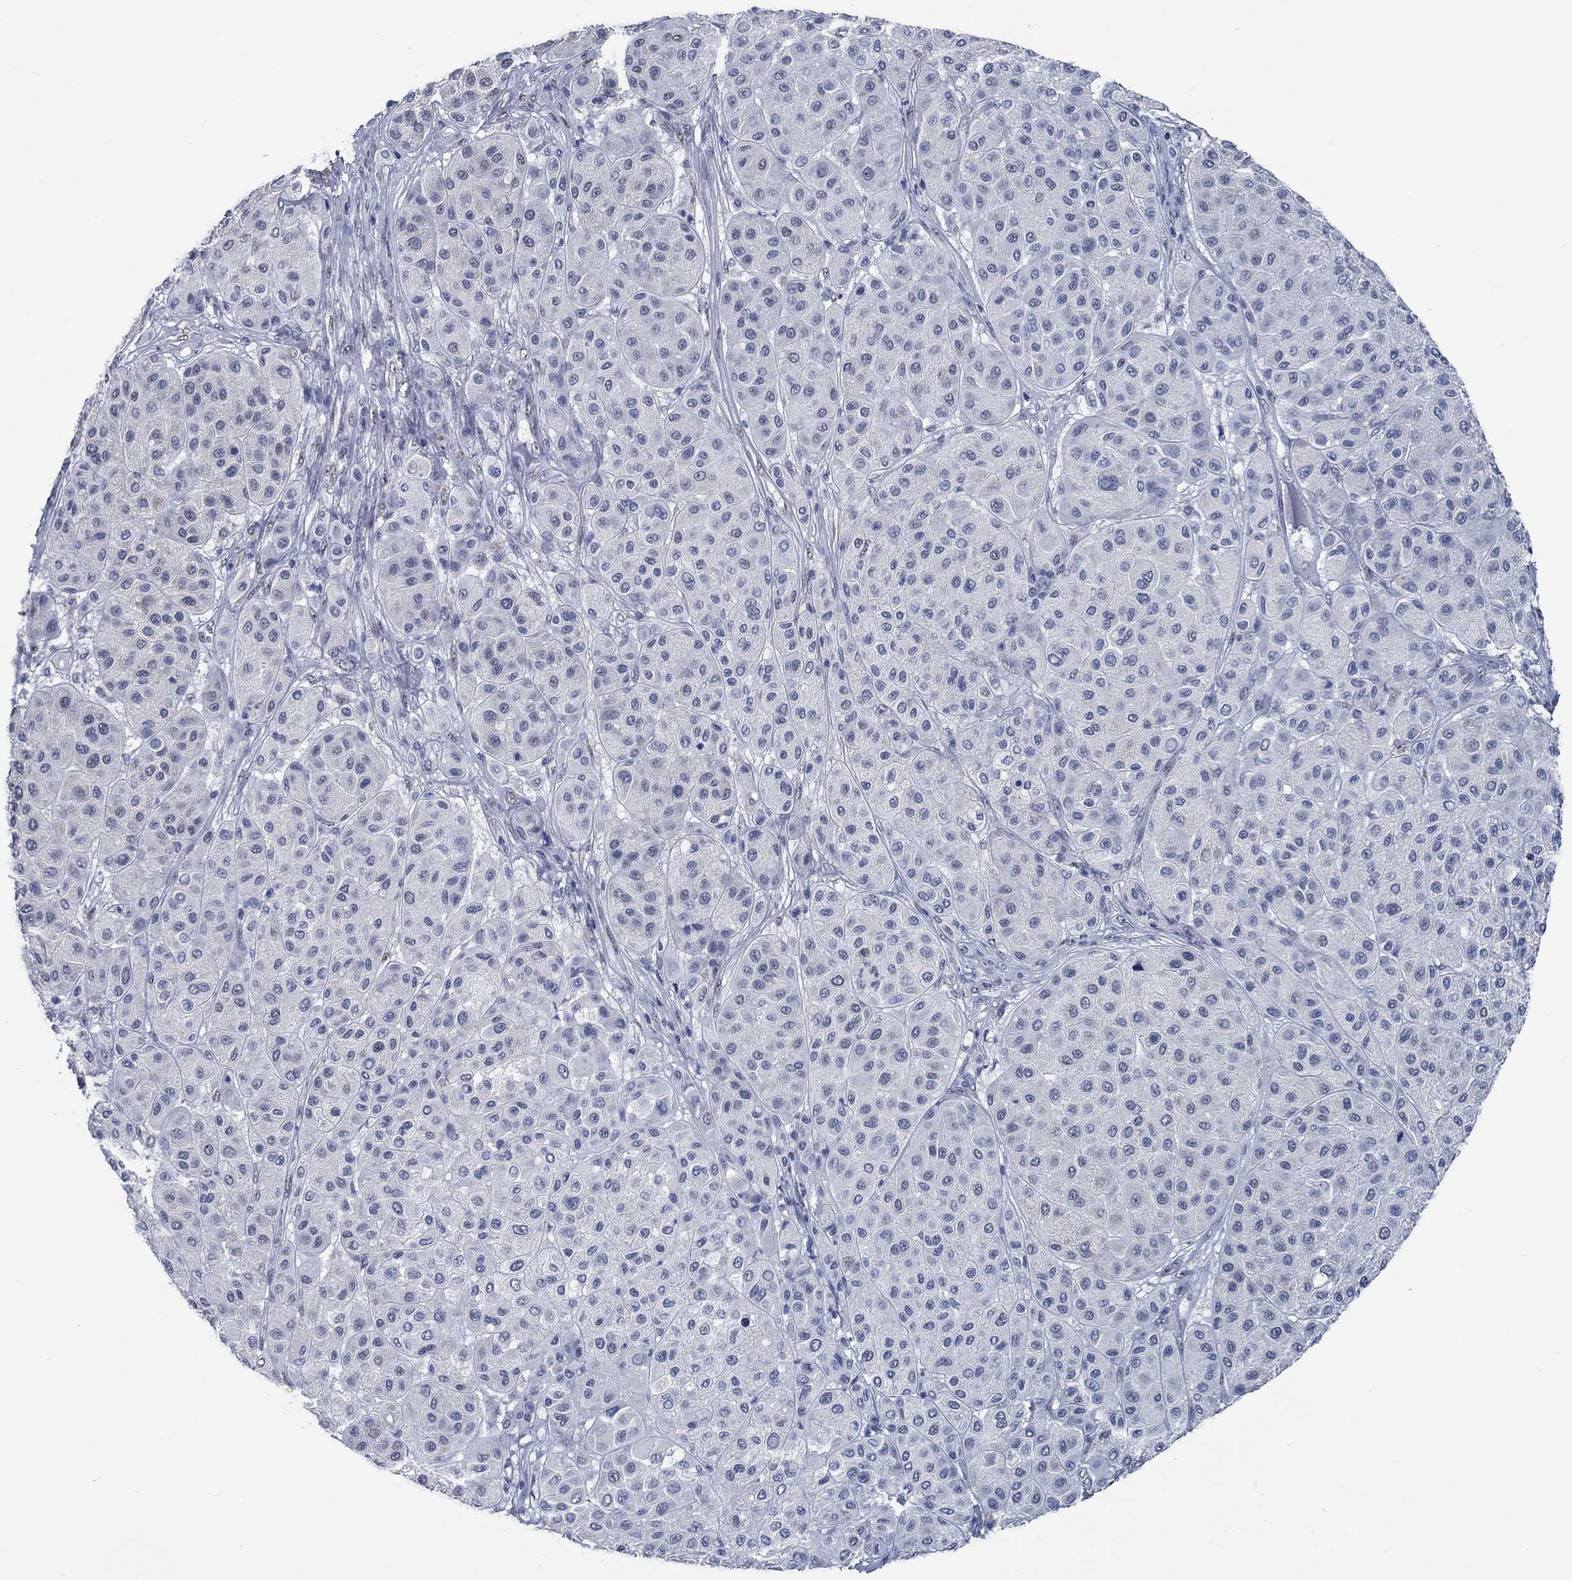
{"staining": {"intensity": "negative", "quantity": "none", "location": "none"}, "tissue": "melanoma", "cell_type": "Tumor cells", "image_type": "cancer", "snomed": [{"axis": "morphology", "description": "Malignant melanoma, Metastatic site"}, {"axis": "topography", "description": "Smooth muscle"}], "caption": "This is an immunohistochemistry photomicrograph of human melanoma. There is no positivity in tumor cells.", "gene": "OBSCN", "patient": {"sex": "male", "age": 41}}